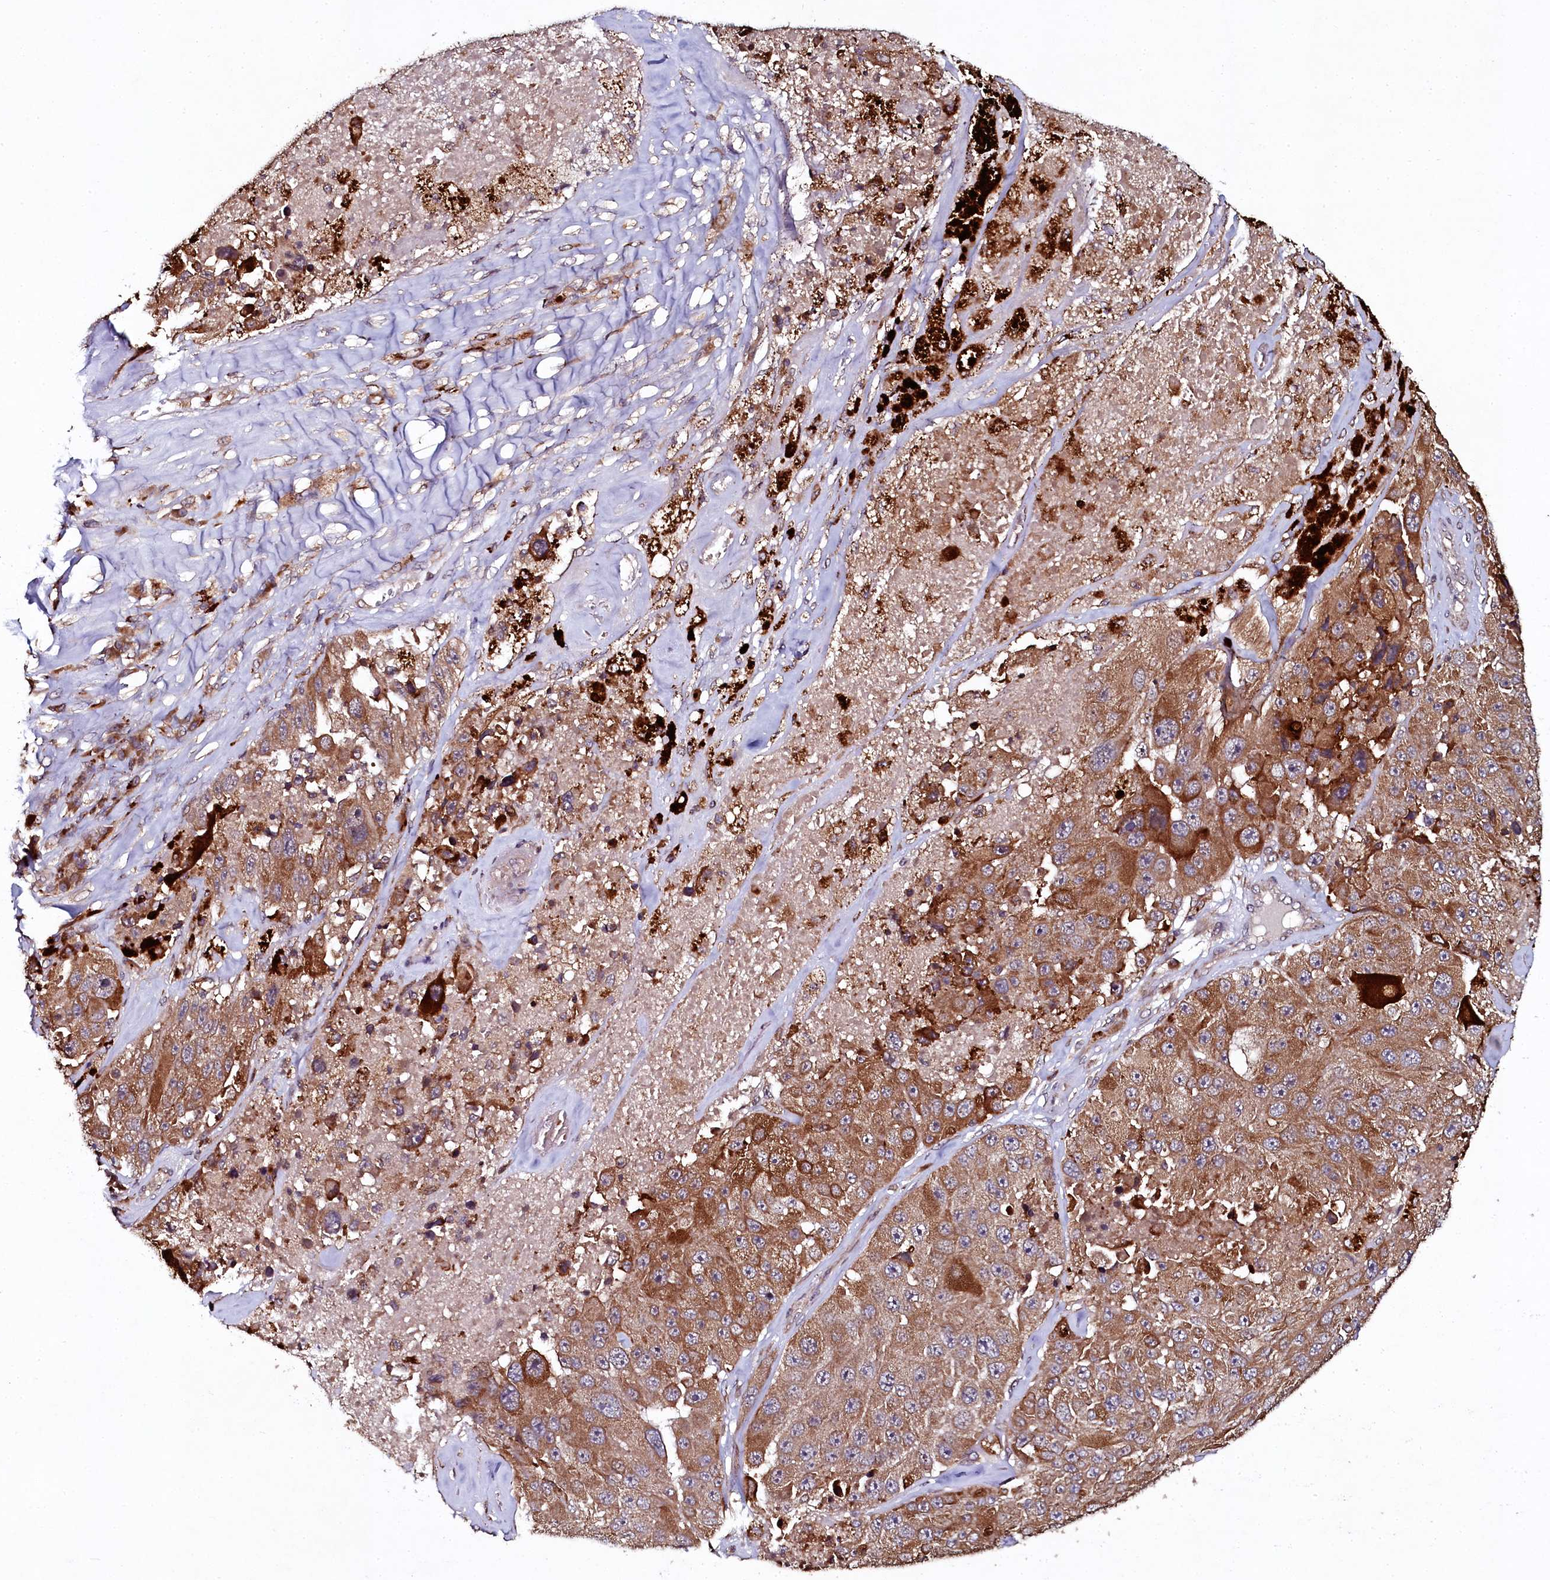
{"staining": {"intensity": "moderate", "quantity": ">75%", "location": "cytoplasmic/membranous"}, "tissue": "melanoma", "cell_type": "Tumor cells", "image_type": "cancer", "snomed": [{"axis": "morphology", "description": "Malignant melanoma, Metastatic site"}, {"axis": "topography", "description": "Lymph node"}], "caption": "Malignant melanoma (metastatic site) tissue reveals moderate cytoplasmic/membranous expression in about >75% of tumor cells Using DAB (brown) and hematoxylin (blue) stains, captured at high magnification using brightfield microscopy.", "gene": "SEC24C", "patient": {"sex": "male", "age": 62}}